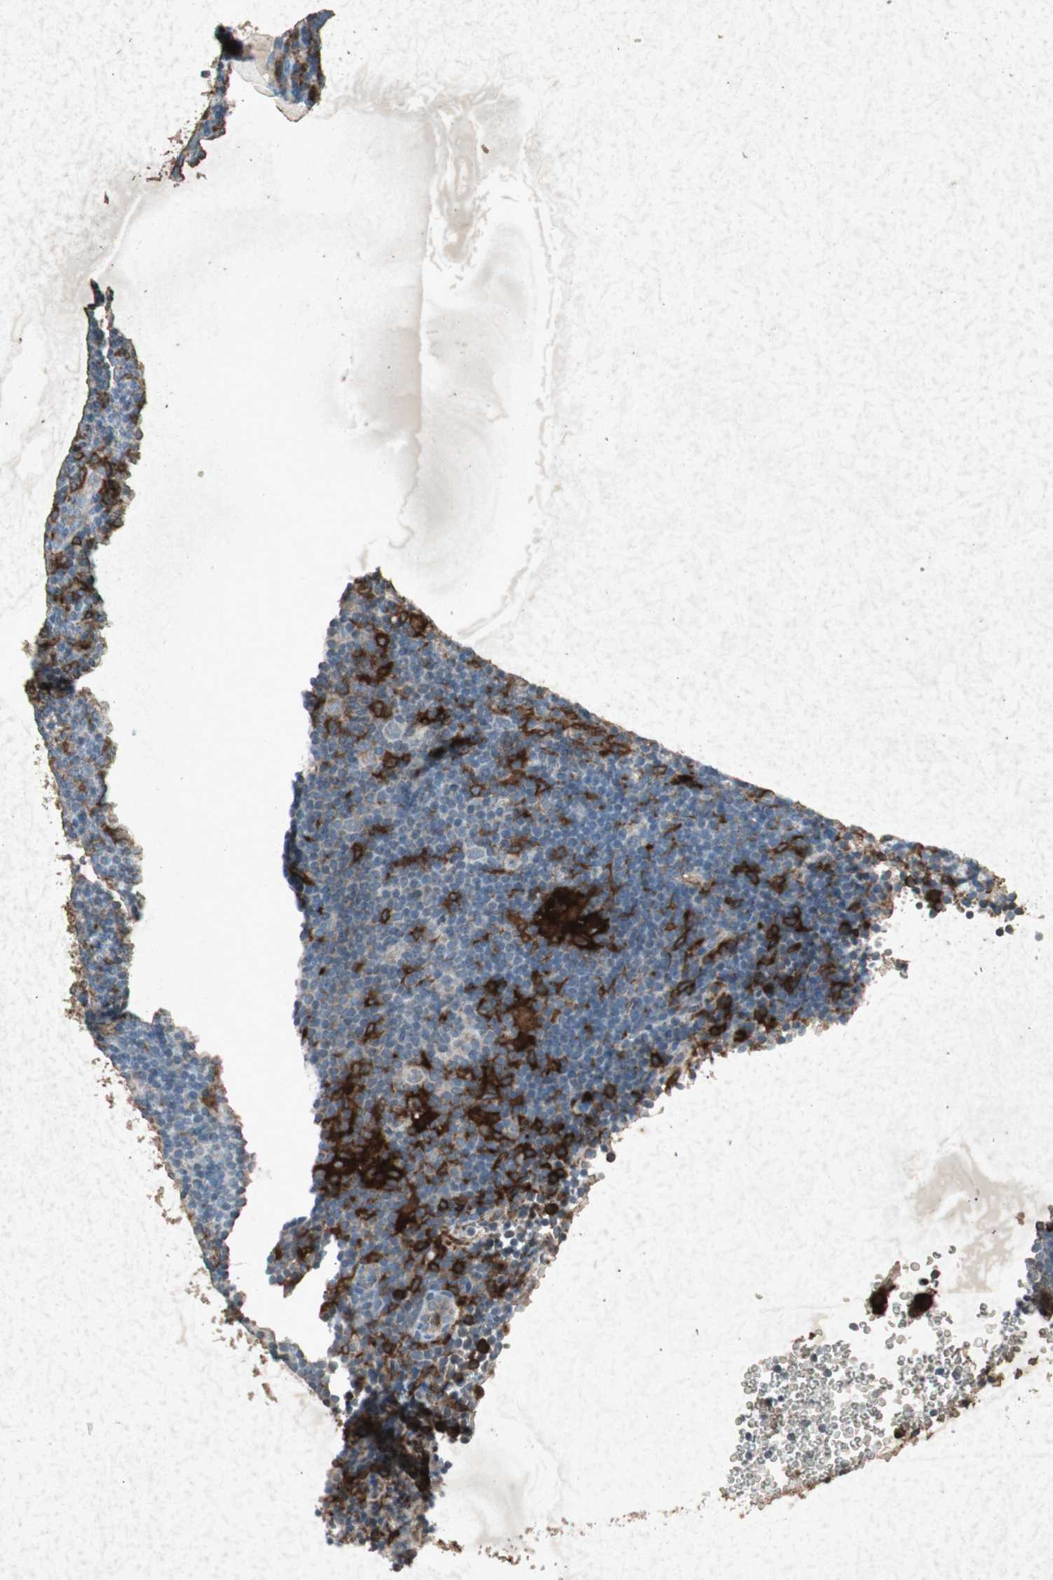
{"staining": {"intensity": "negative", "quantity": "none", "location": "none"}, "tissue": "lymphoma", "cell_type": "Tumor cells", "image_type": "cancer", "snomed": [{"axis": "morphology", "description": "Hodgkin's disease, NOS"}, {"axis": "topography", "description": "Lymph node"}], "caption": "Image shows no protein expression in tumor cells of Hodgkin's disease tissue. (Stains: DAB (3,3'-diaminobenzidine) immunohistochemistry (IHC) with hematoxylin counter stain, Microscopy: brightfield microscopy at high magnification).", "gene": "TYROBP", "patient": {"sex": "female", "age": 57}}